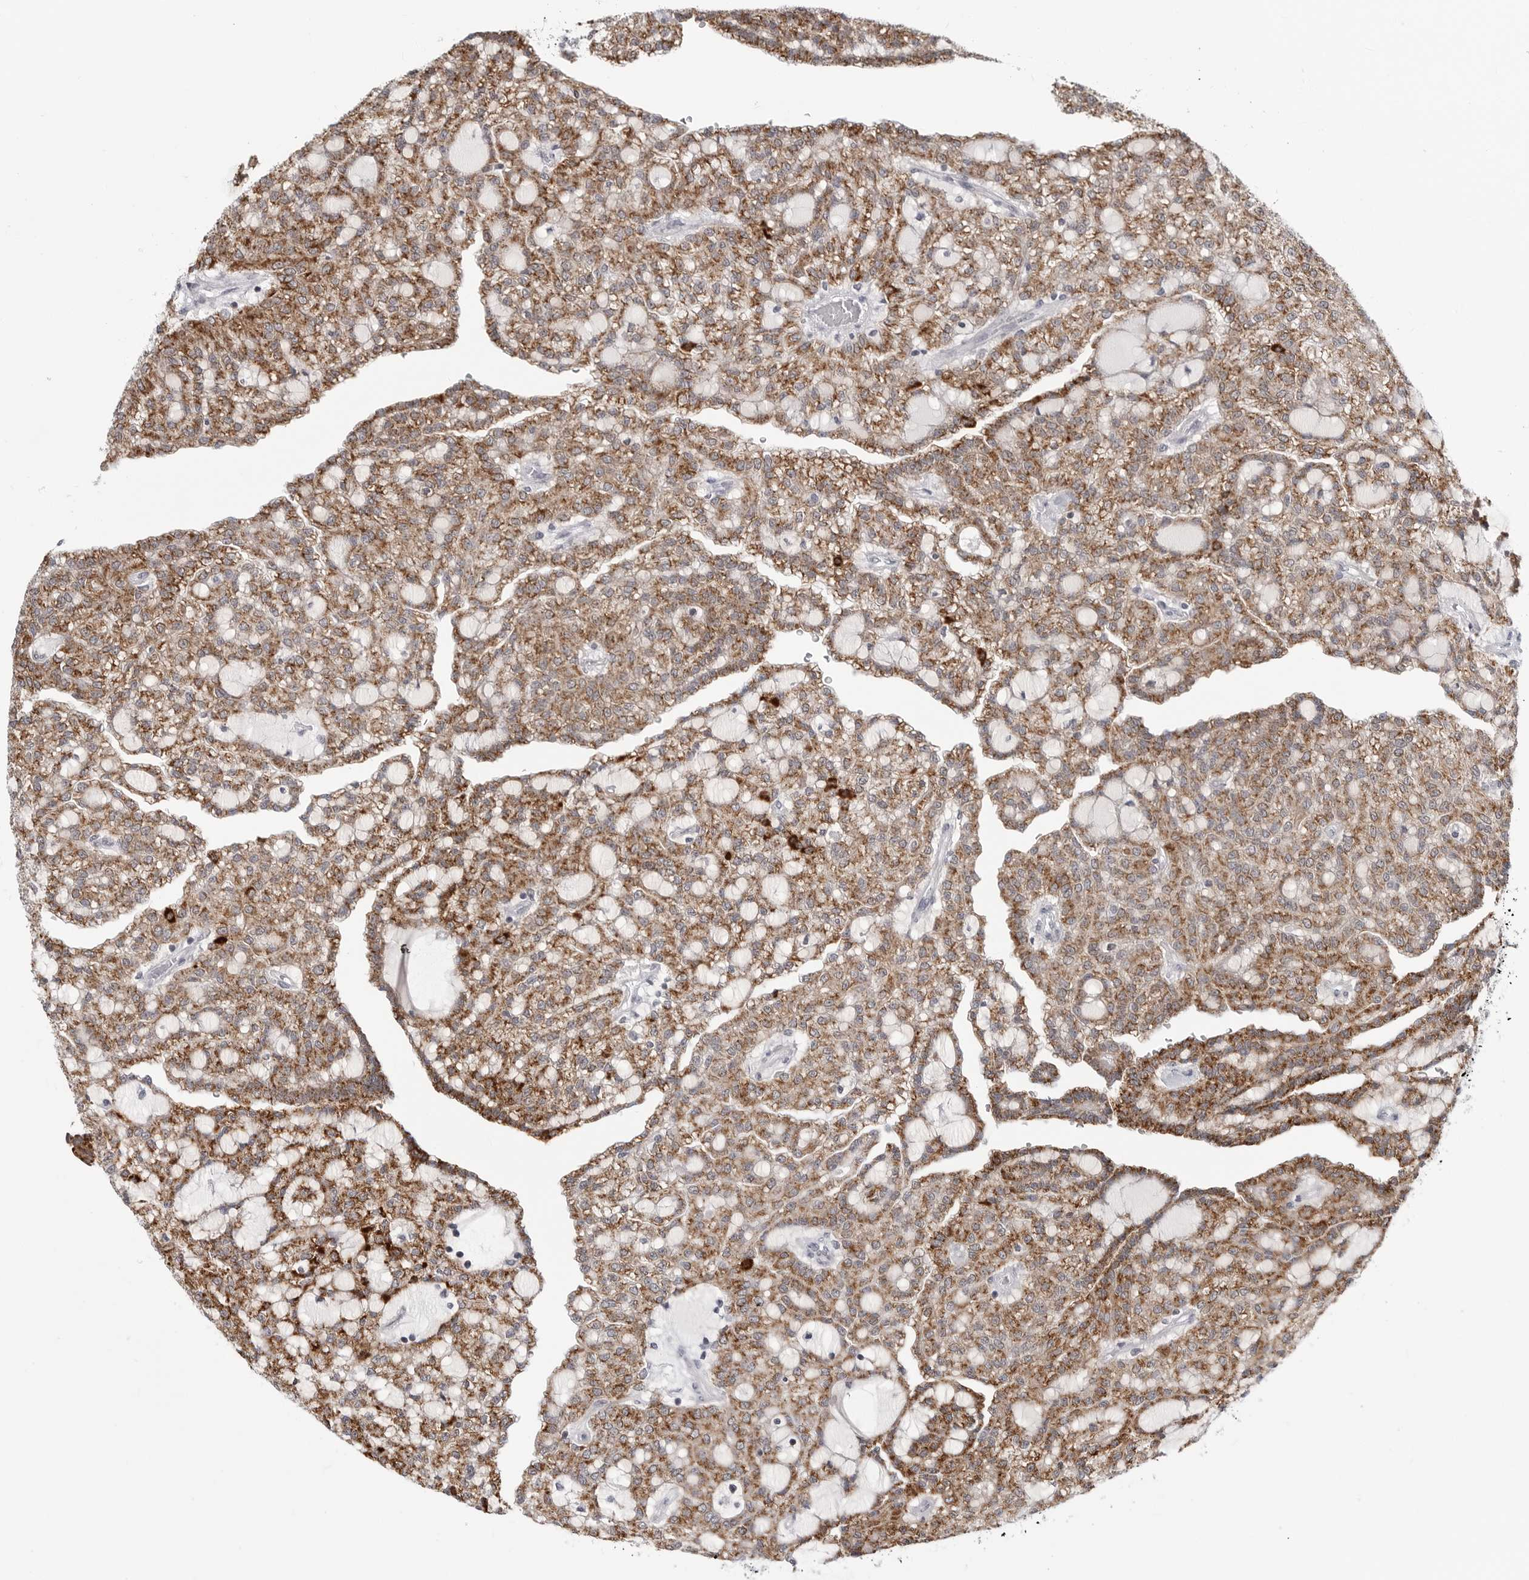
{"staining": {"intensity": "strong", "quantity": ">75%", "location": "cytoplasmic/membranous"}, "tissue": "renal cancer", "cell_type": "Tumor cells", "image_type": "cancer", "snomed": [{"axis": "morphology", "description": "Adenocarcinoma, NOS"}, {"axis": "topography", "description": "Kidney"}], "caption": "Renal cancer tissue shows strong cytoplasmic/membranous expression in about >75% of tumor cells, visualized by immunohistochemistry. (Stains: DAB in brown, nuclei in blue, Microscopy: brightfield microscopy at high magnification).", "gene": "FAM135B", "patient": {"sex": "male", "age": 63}}